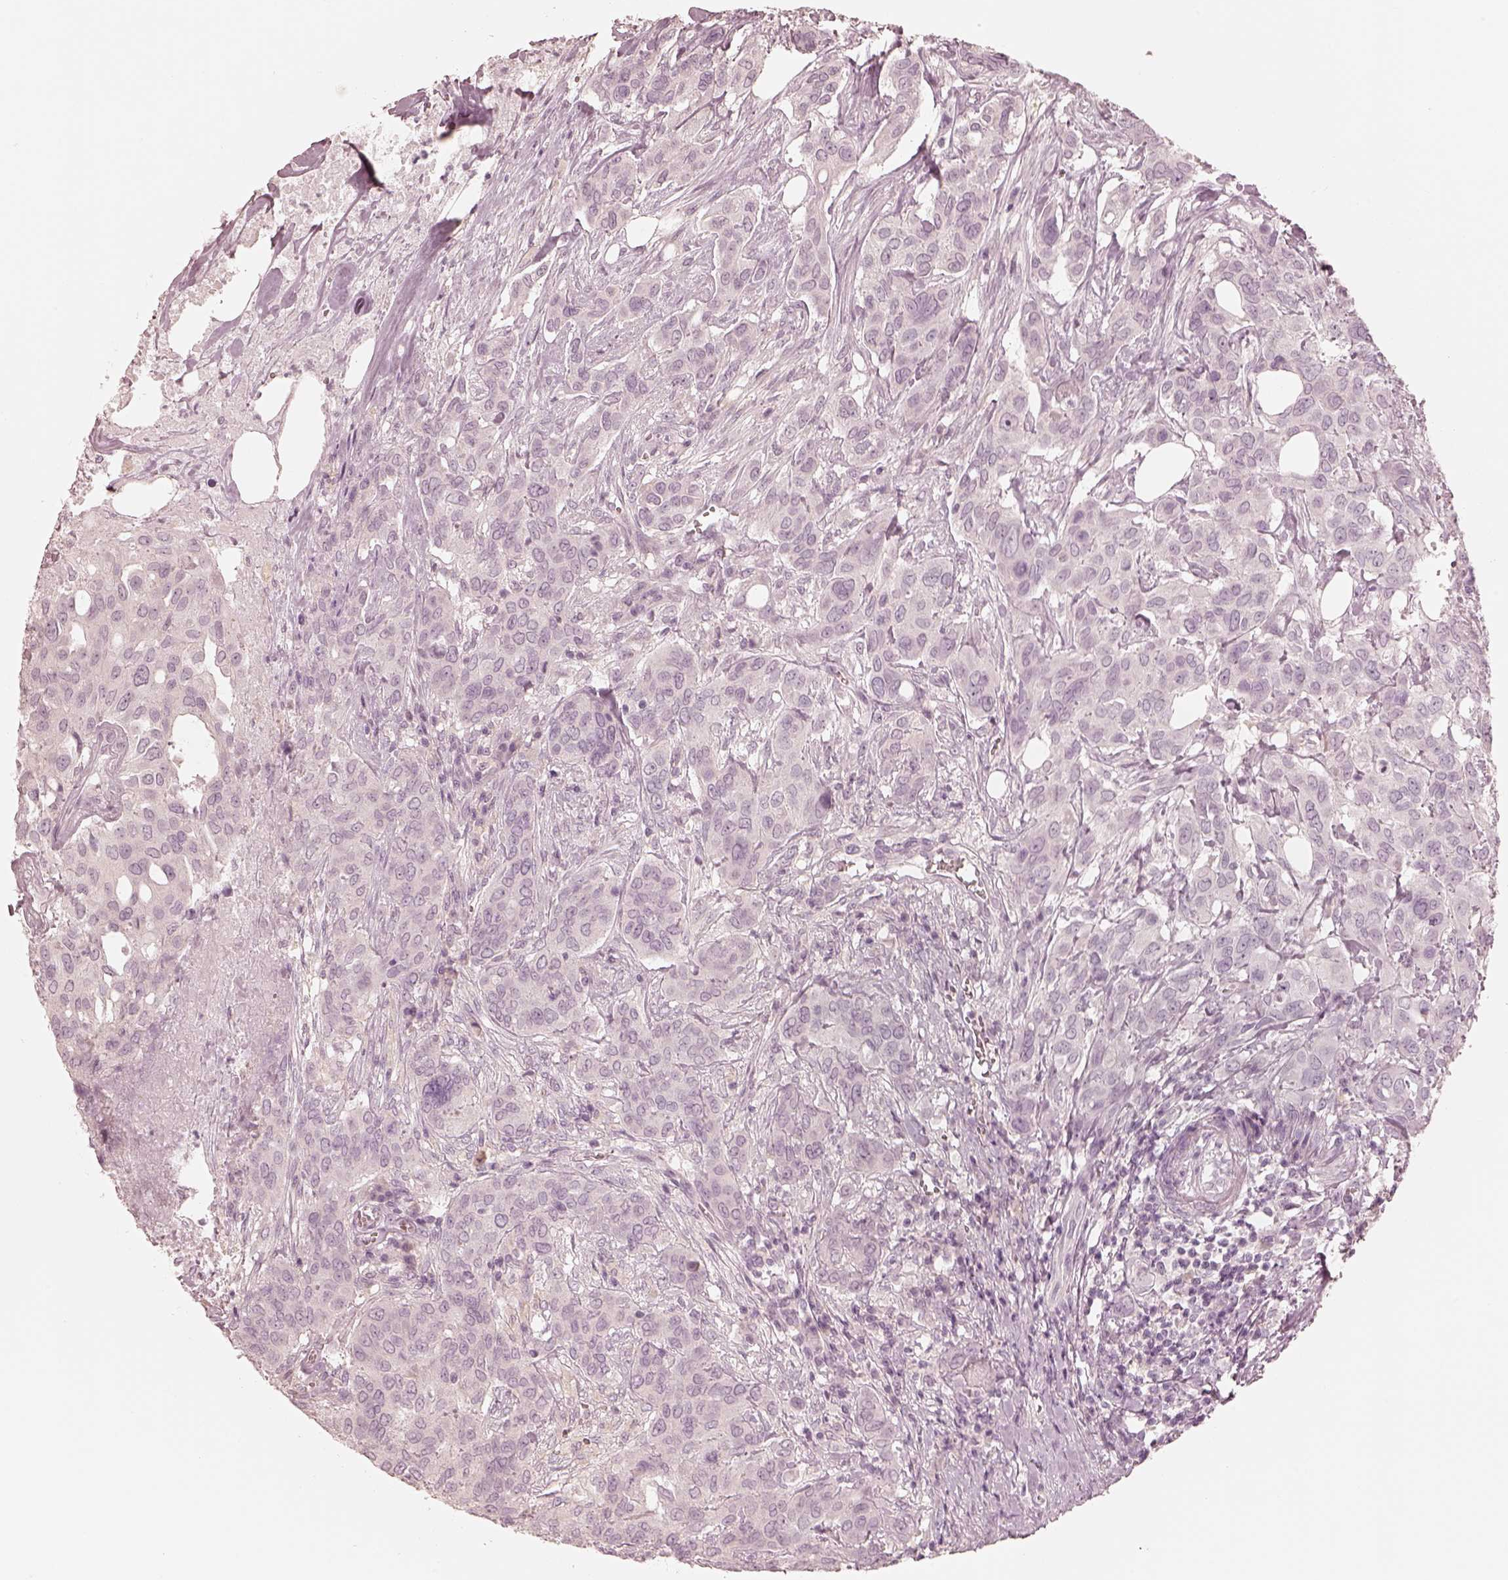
{"staining": {"intensity": "negative", "quantity": "none", "location": "none"}, "tissue": "urothelial cancer", "cell_type": "Tumor cells", "image_type": "cancer", "snomed": [{"axis": "morphology", "description": "Urothelial carcinoma, NOS"}, {"axis": "morphology", "description": "Urothelial carcinoma, High grade"}, {"axis": "topography", "description": "Urinary bladder"}], "caption": "DAB immunohistochemical staining of urothelial cancer reveals no significant positivity in tumor cells.", "gene": "CALR3", "patient": {"sex": "male", "age": 63}}